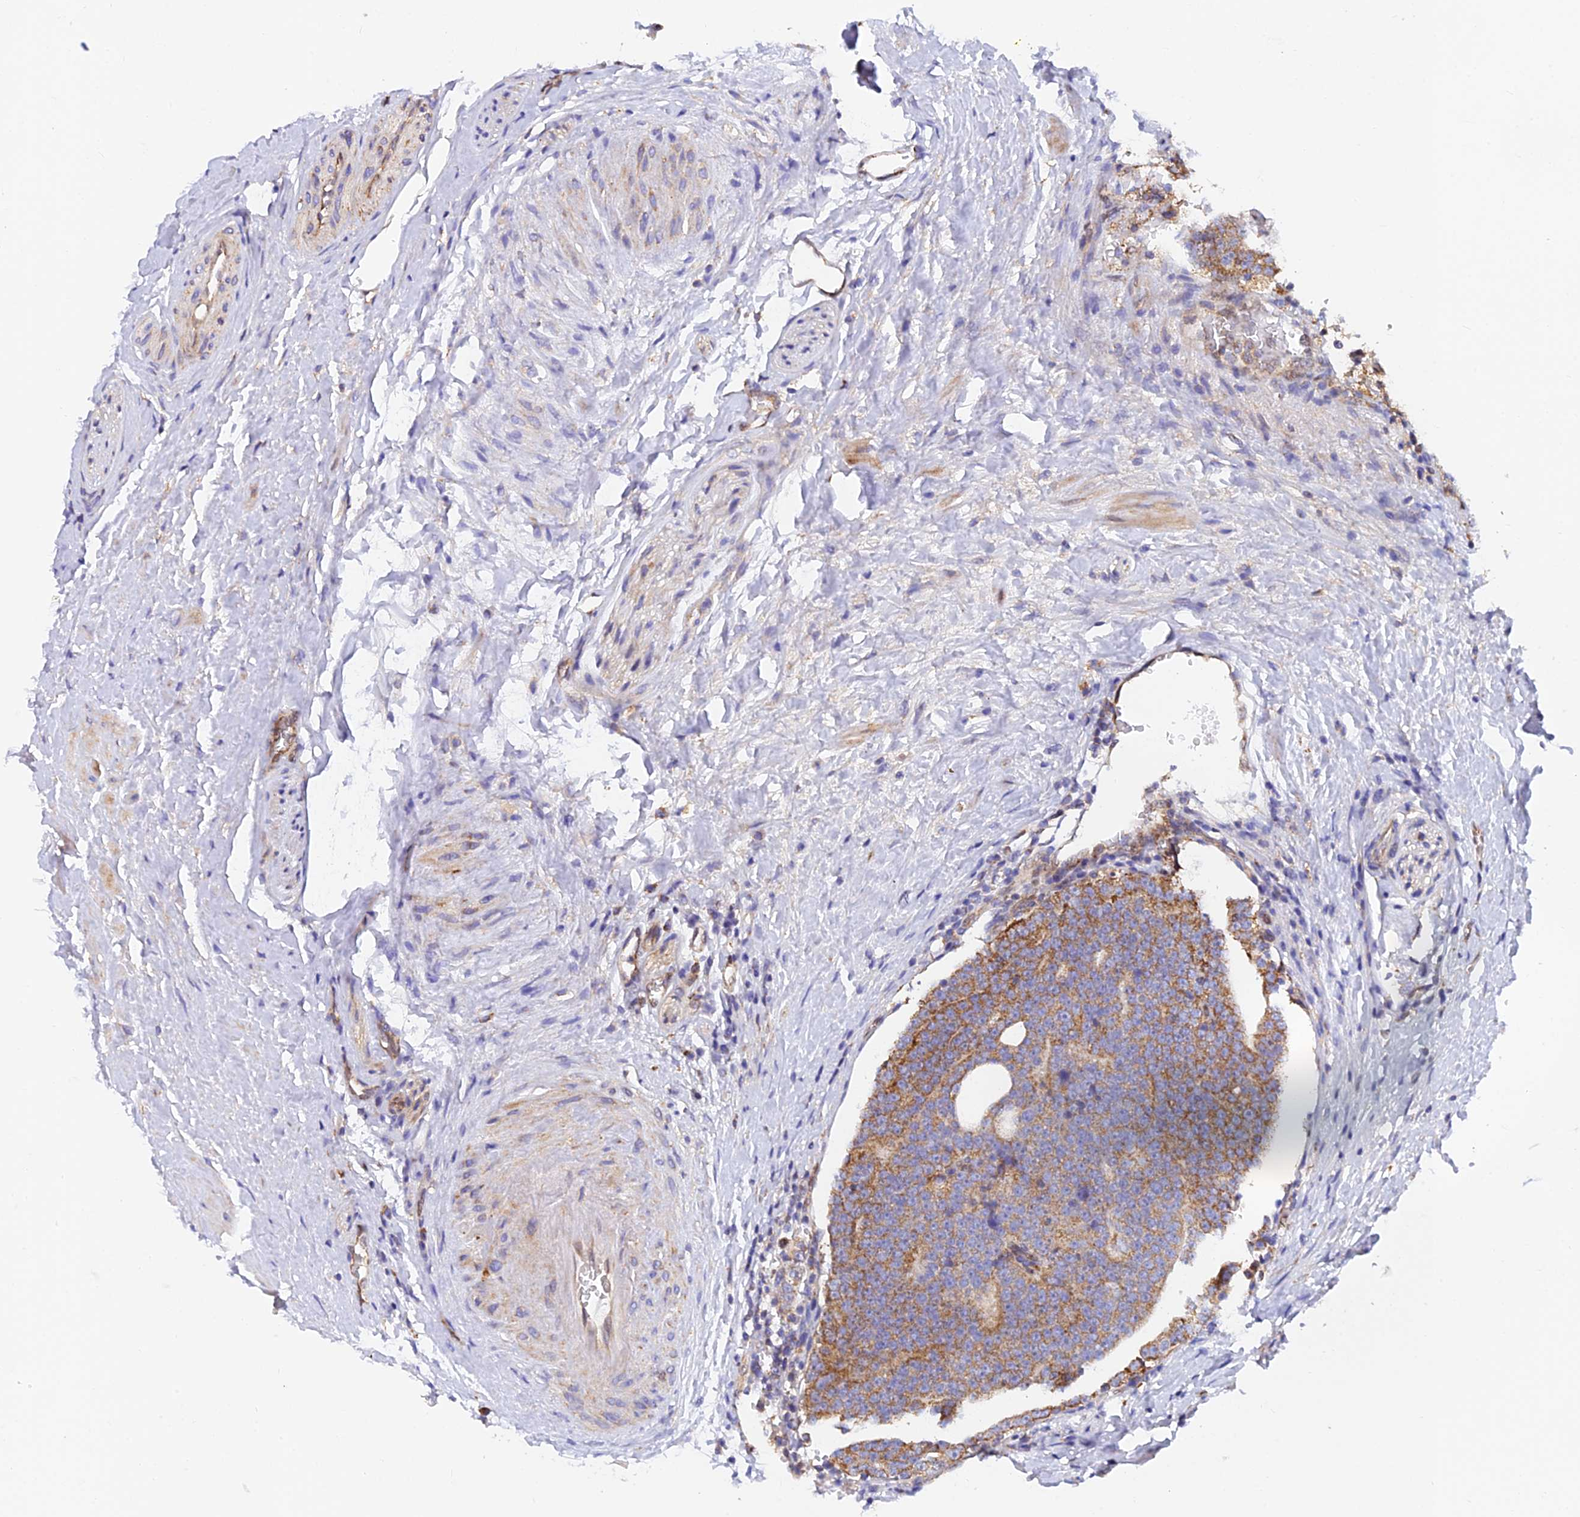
{"staining": {"intensity": "moderate", "quantity": ">75%", "location": "cytoplasmic/membranous"}, "tissue": "prostate cancer", "cell_type": "Tumor cells", "image_type": "cancer", "snomed": [{"axis": "morphology", "description": "Adenocarcinoma, High grade"}, {"axis": "topography", "description": "Prostate"}], "caption": "This photomicrograph reveals prostate cancer stained with IHC to label a protein in brown. The cytoplasmic/membranous of tumor cells show moderate positivity for the protein. Nuclei are counter-stained blue.", "gene": "PODNL1", "patient": {"sex": "male", "age": 56}}